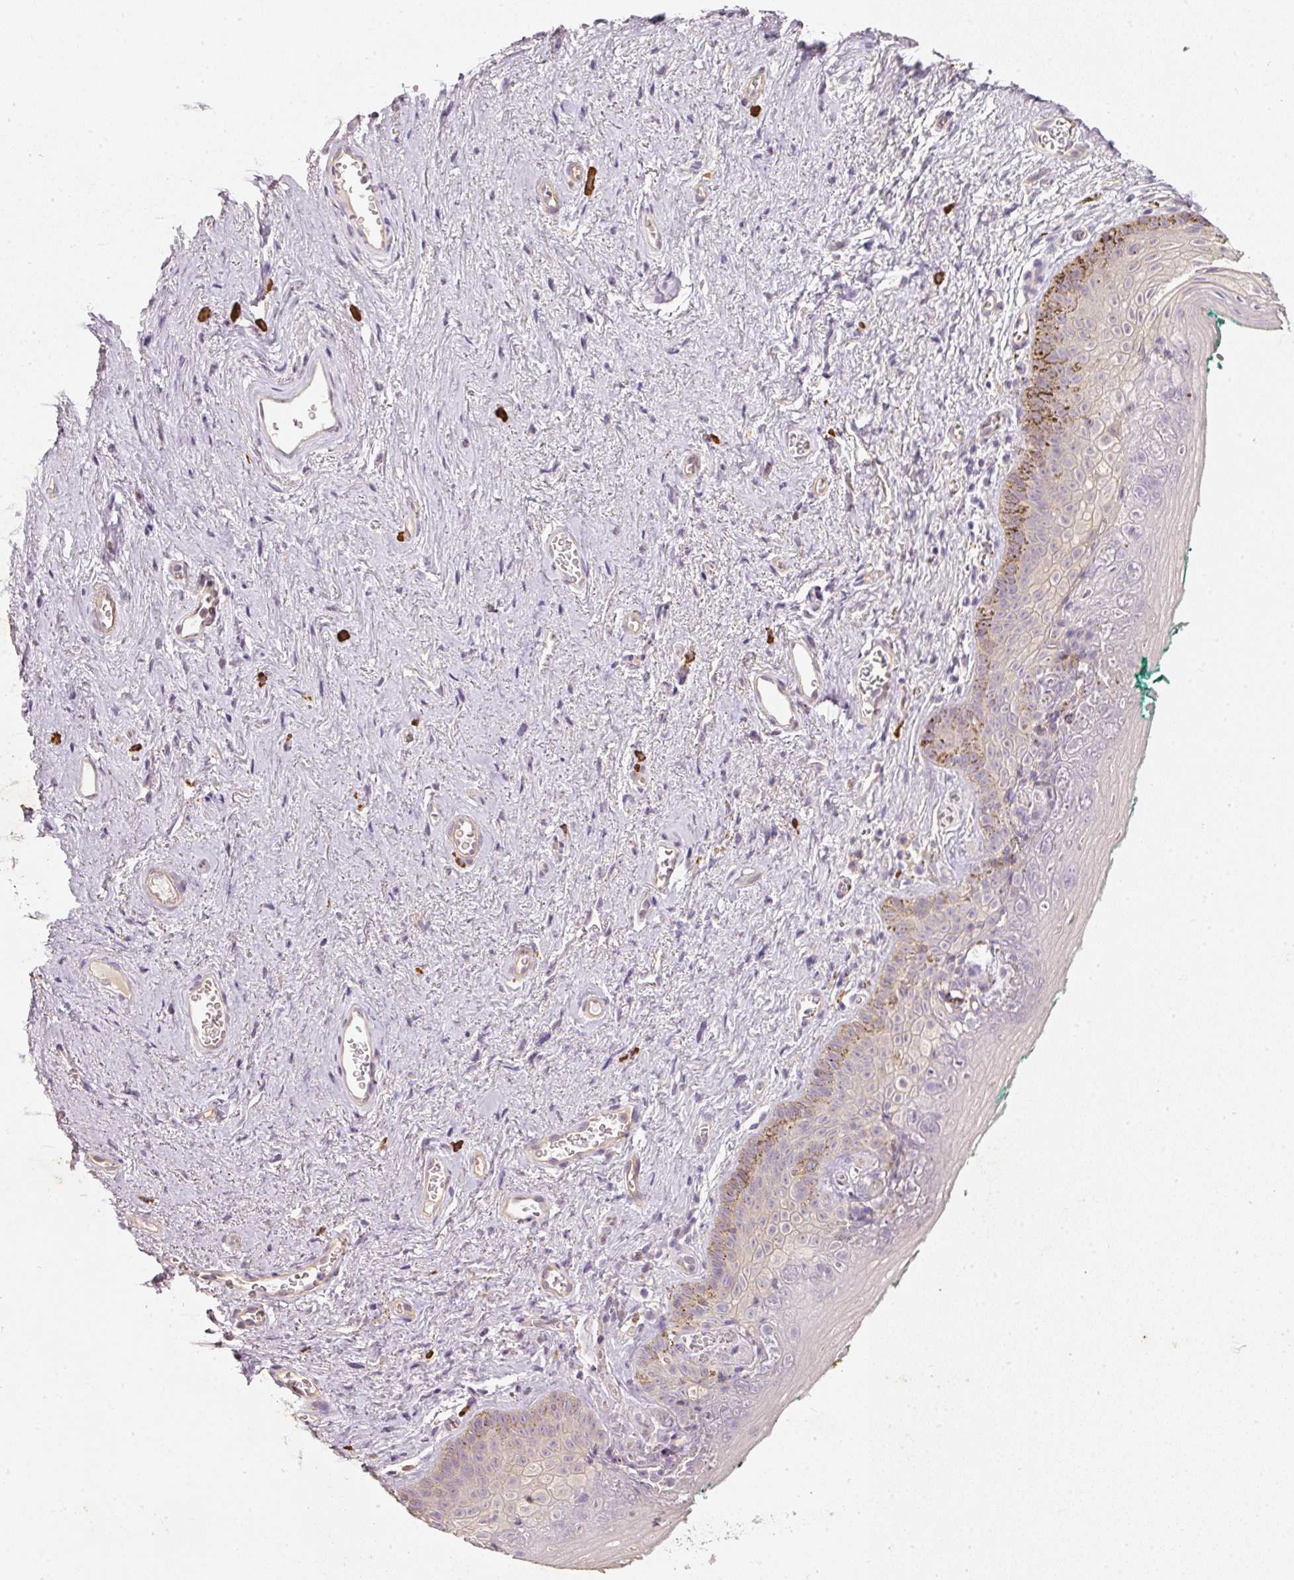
{"staining": {"intensity": "moderate", "quantity": "<25%", "location": "cytoplasmic/membranous"}, "tissue": "vagina", "cell_type": "Squamous epithelial cells", "image_type": "normal", "snomed": [{"axis": "morphology", "description": "Normal tissue, NOS"}, {"axis": "topography", "description": "Vulva"}, {"axis": "topography", "description": "Vagina"}, {"axis": "topography", "description": "Peripheral nerve tissue"}], "caption": "An immunohistochemistry image of benign tissue is shown. Protein staining in brown labels moderate cytoplasmic/membranous positivity in vagina within squamous epithelial cells. (Stains: DAB in brown, nuclei in blue, Microscopy: brightfield microscopy at high magnification).", "gene": "RGL2", "patient": {"sex": "female", "age": 66}}